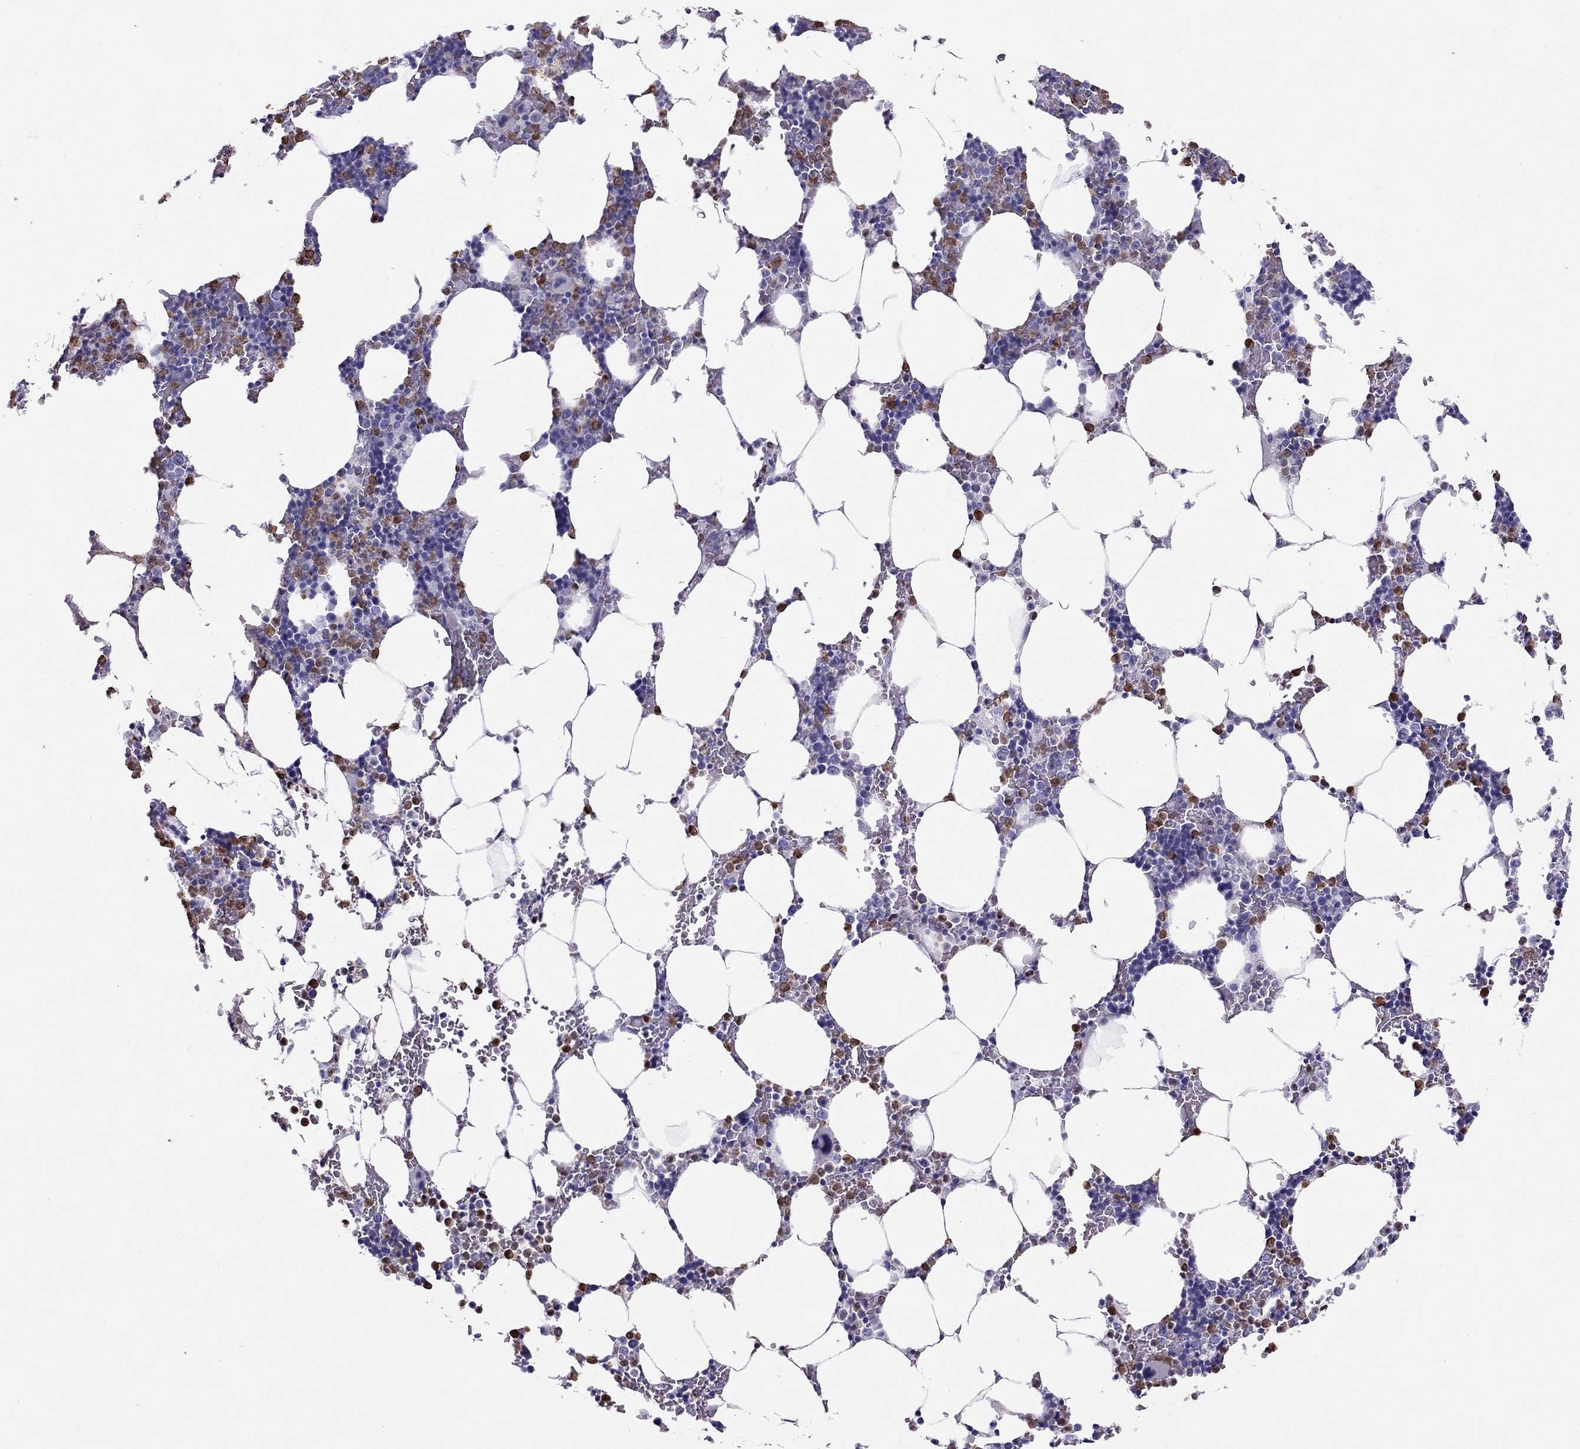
{"staining": {"intensity": "strong", "quantity": "<25%", "location": "cytoplasmic/membranous,nuclear"}, "tissue": "bone marrow", "cell_type": "Hematopoietic cells", "image_type": "normal", "snomed": [{"axis": "morphology", "description": "Normal tissue, NOS"}, {"axis": "topography", "description": "Bone marrow"}], "caption": "Bone marrow stained with IHC shows strong cytoplasmic/membranous,nuclear expression in about <25% of hematopoietic cells. (brown staining indicates protein expression, while blue staining denotes nuclei).", "gene": "SLAMF1", "patient": {"sex": "male", "age": 51}}